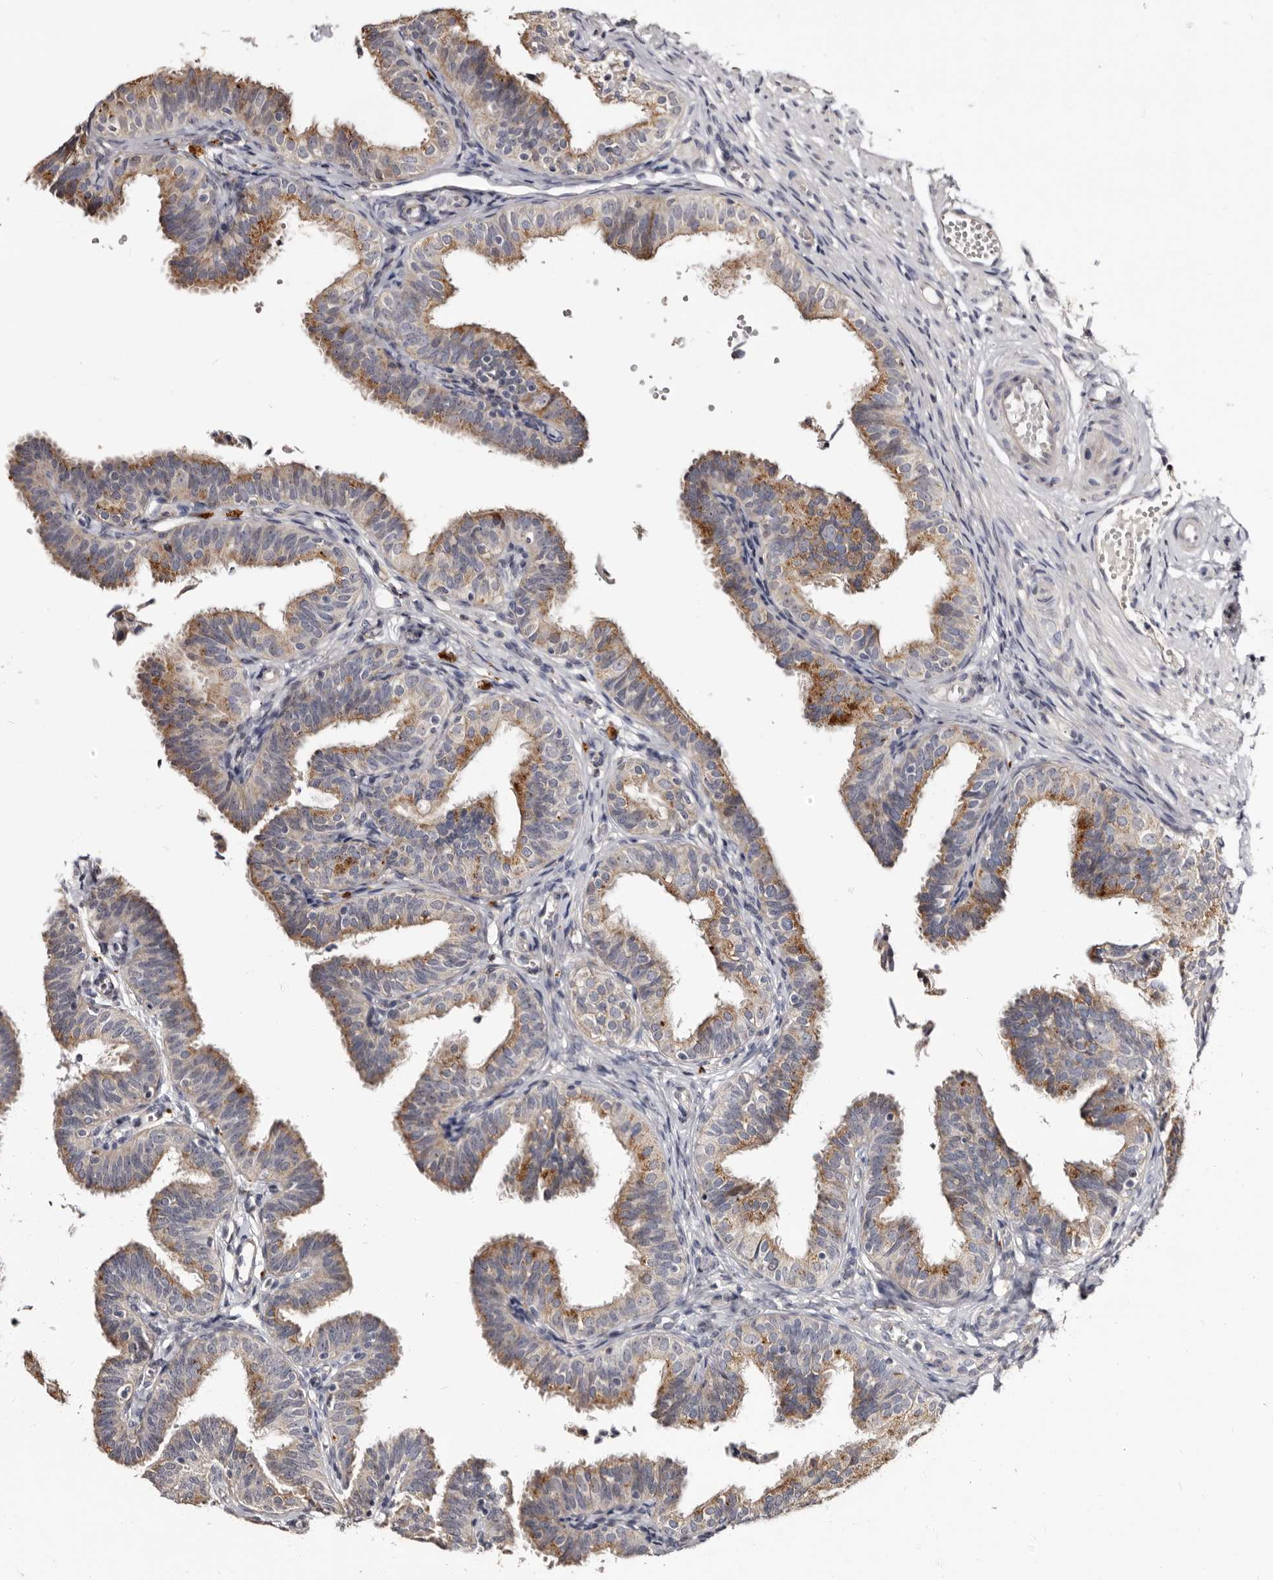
{"staining": {"intensity": "moderate", "quantity": "25%-75%", "location": "cytoplasmic/membranous"}, "tissue": "fallopian tube", "cell_type": "Glandular cells", "image_type": "normal", "snomed": [{"axis": "morphology", "description": "Normal tissue, NOS"}, {"axis": "topography", "description": "Fallopian tube"}], "caption": "Glandular cells exhibit moderate cytoplasmic/membranous expression in about 25%-75% of cells in benign fallopian tube.", "gene": "PTAFR", "patient": {"sex": "female", "age": 35}}